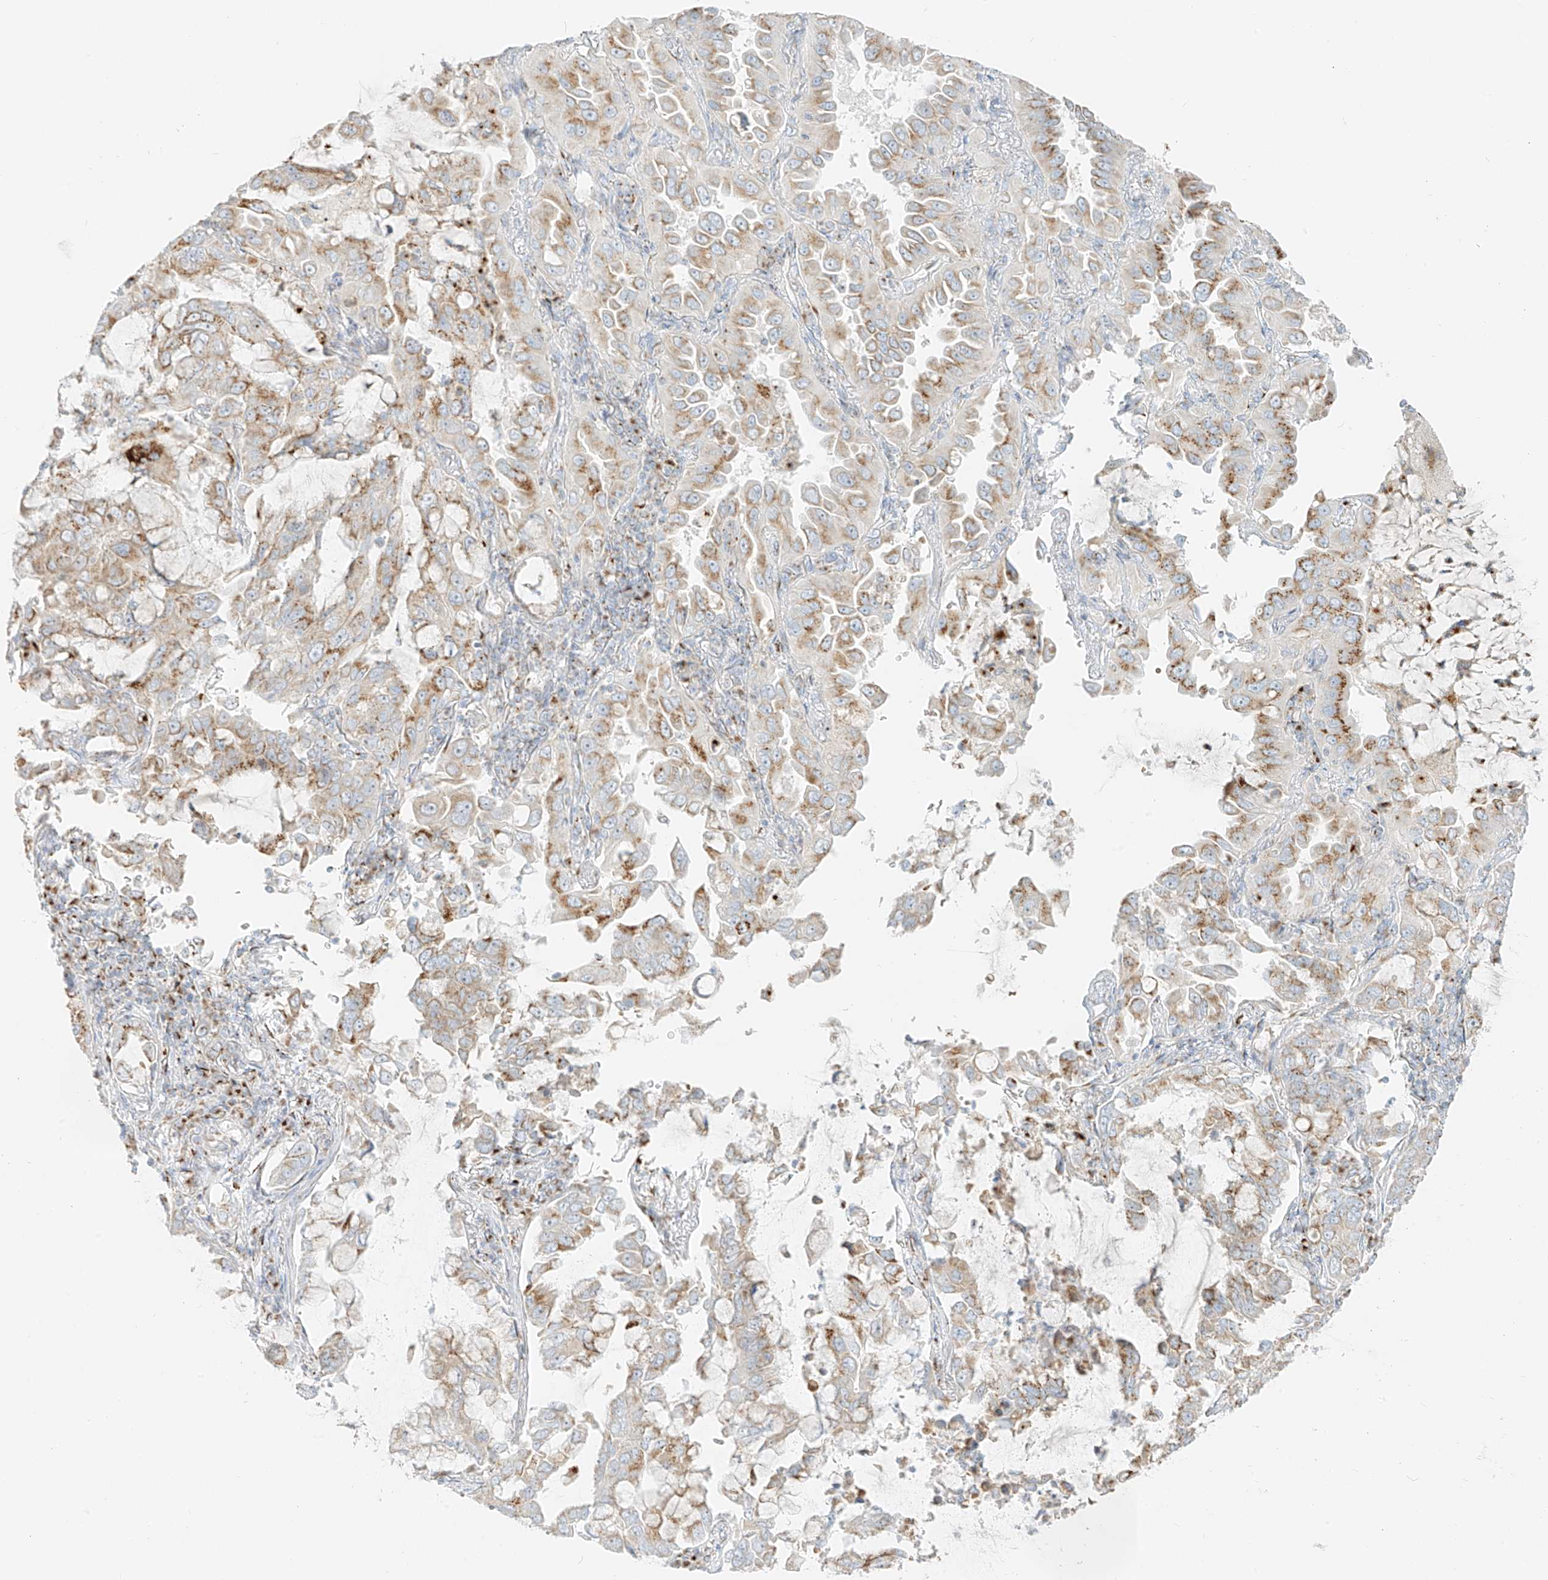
{"staining": {"intensity": "moderate", "quantity": "25%-75%", "location": "cytoplasmic/membranous"}, "tissue": "lung cancer", "cell_type": "Tumor cells", "image_type": "cancer", "snomed": [{"axis": "morphology", "description": "Adenocarcinoma, NOS"}, {"axis": "topography", "description": "Lung"}], "caption": "Immunohistochemistry (IHC) micrograph of adenocarcinoma (lung) stained for a protein (brown), which demonstrates medium levels of moderate cytoplasmic/membranous positivity in about 25%-75% of tumor cells.", "gene": "TMEM87B", "patient": {"sex": "male", "age": 64}}